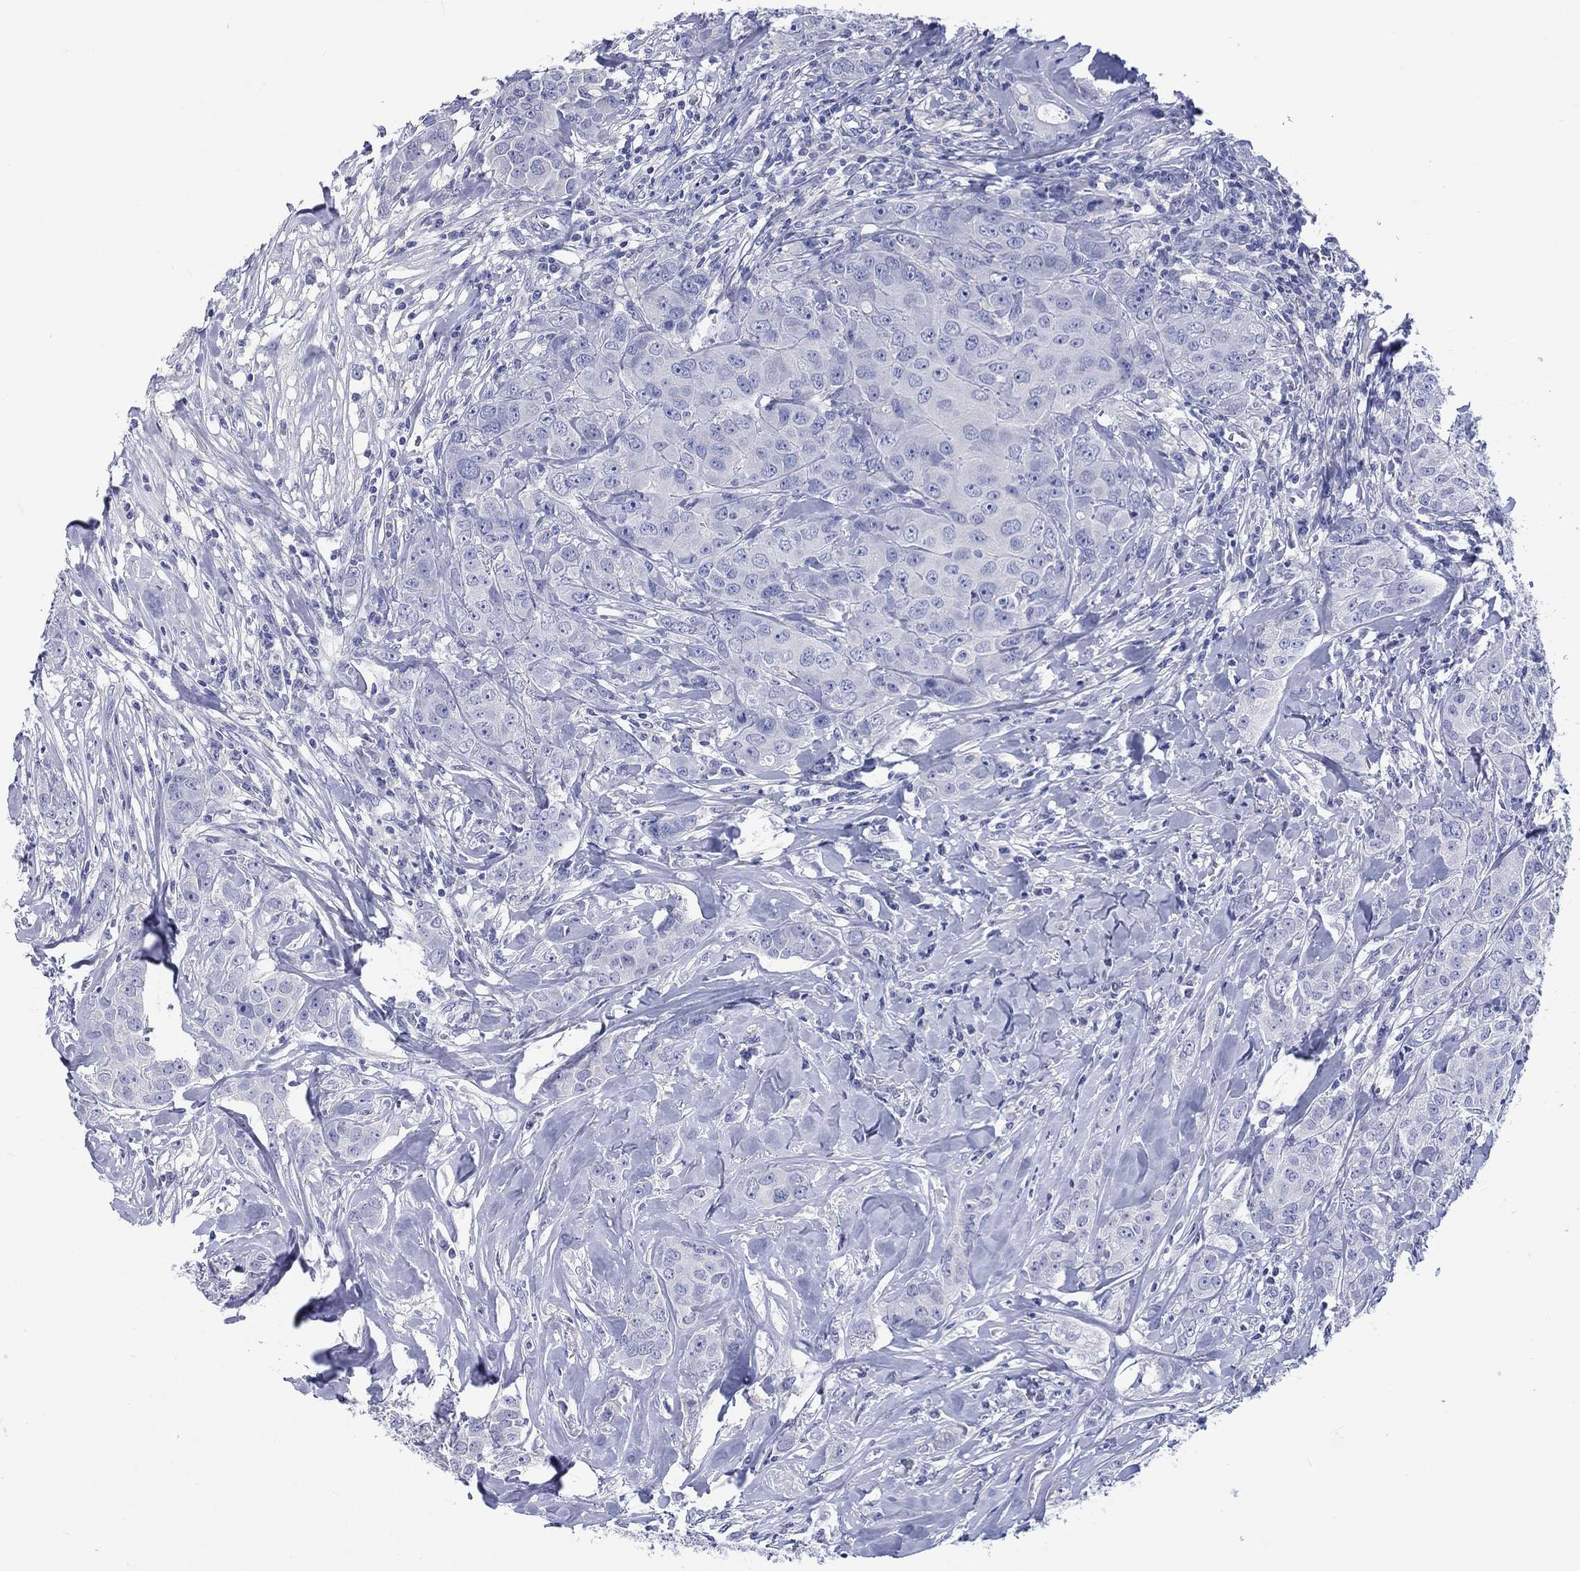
{"staining": {"intensity": "negative", "quantity": "none", "location": "none"}, "tissue": "breast cancer", "cell_type": "Tumor cells", "image_type": "cancer", "snomed": [{"axis": "morphology", "description": "Duct carcinoma"}, {"axis": "topography", "description": "Breast"}], "caption": "Breast cancer stained for a protein using immunohistochemistry (IHC) displays no positivity tumor cells.", "gene": "TOMM20L", "patient": {"sex": "female", "age": 43}}